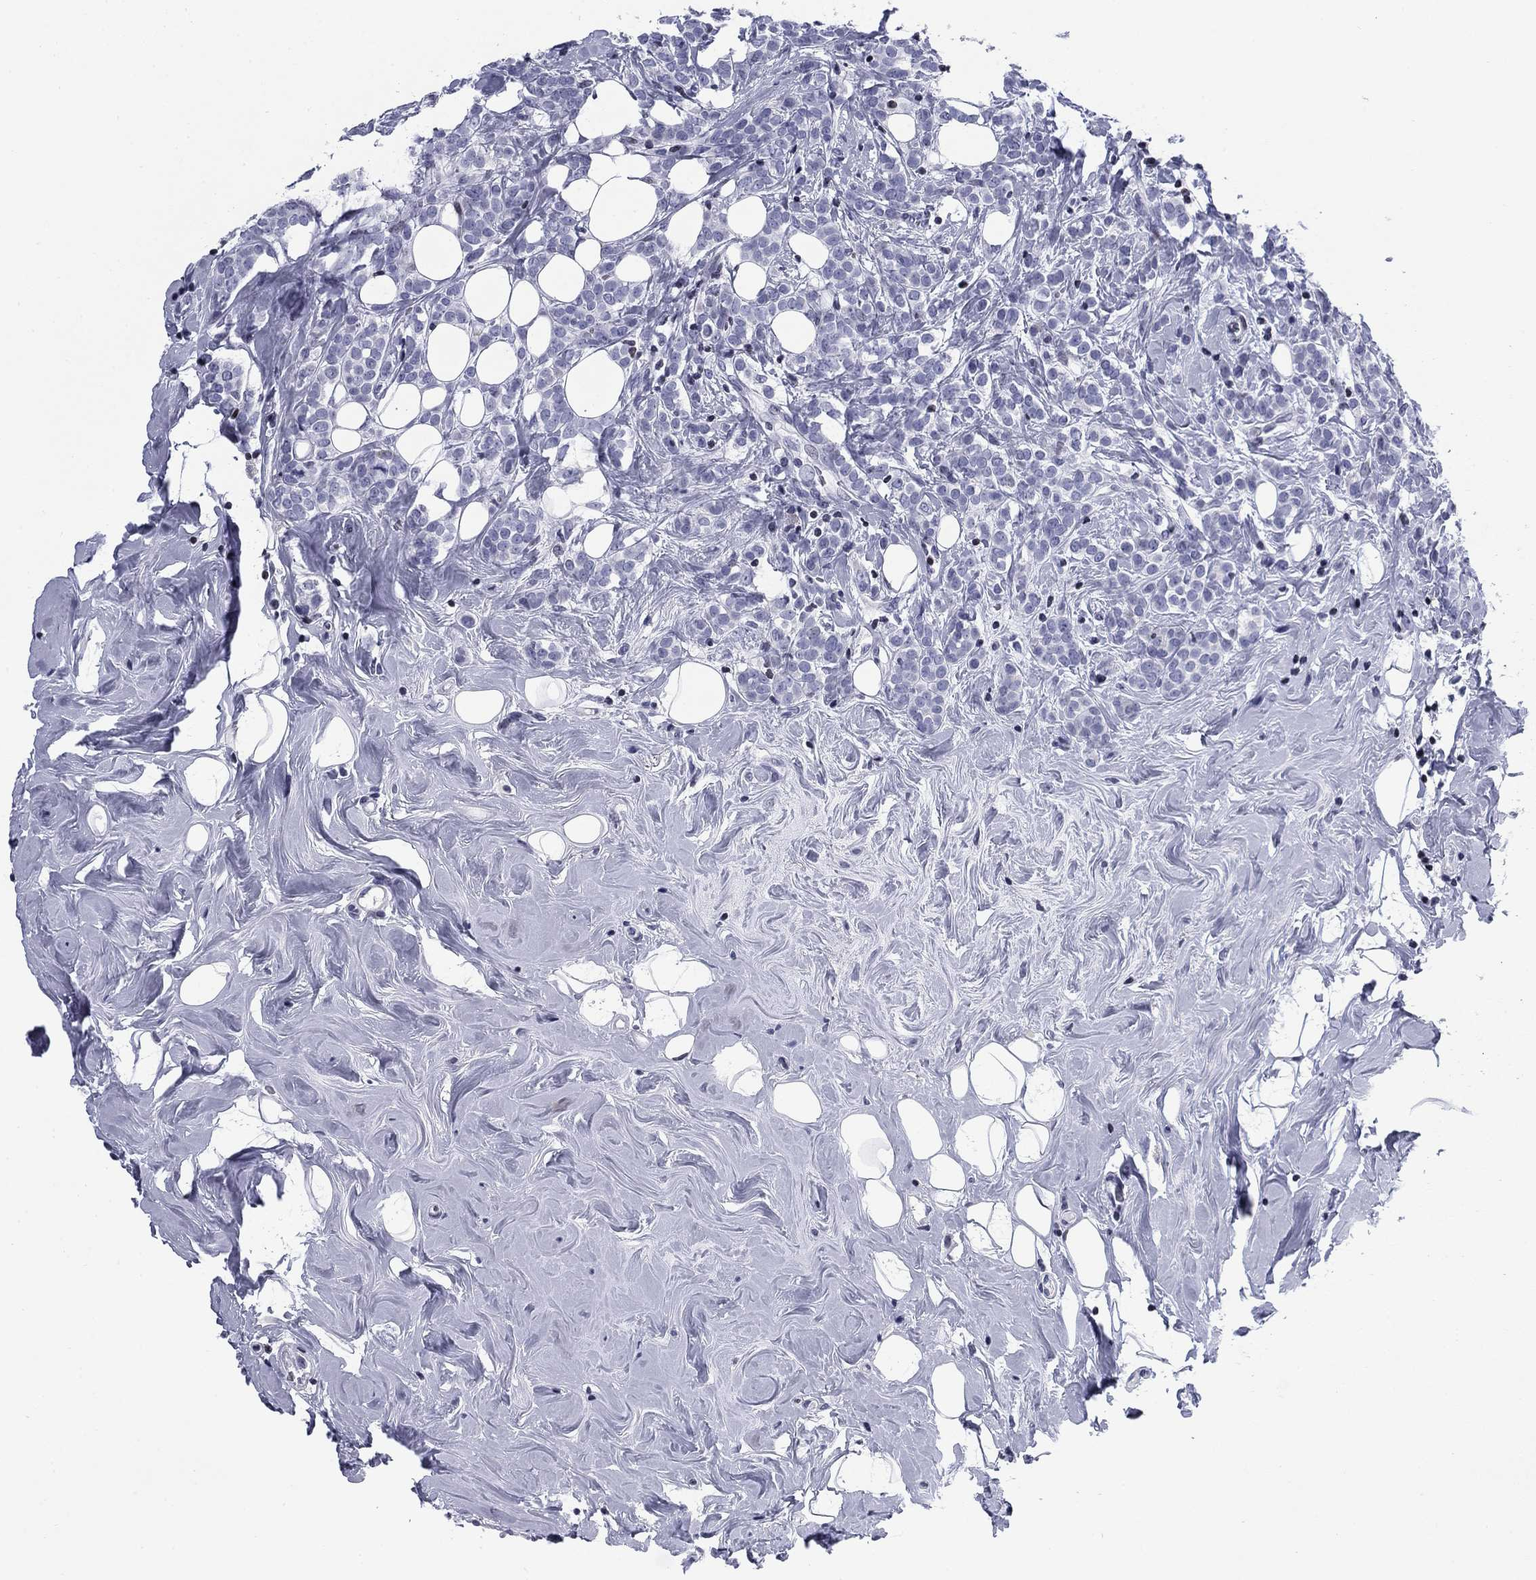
{"staining": {"intensity": "negative", "quantity": "none", "location": "none"}, "tissue": "breast cancer", "cell_type": "Tumor cells", "image_type": "cancer", "snomed": [{"axis": "morphology", "description": "Lobular carcinoma"}, {"axis": "topography", "description": "Breast"}], "caption": "Breast cancer (lobular carcinoma) stained for a protein using IHC demonstrates no expression tumor cells.", "gene": "CCDC144A", "patient": {"sex": "female", "age": 49}}